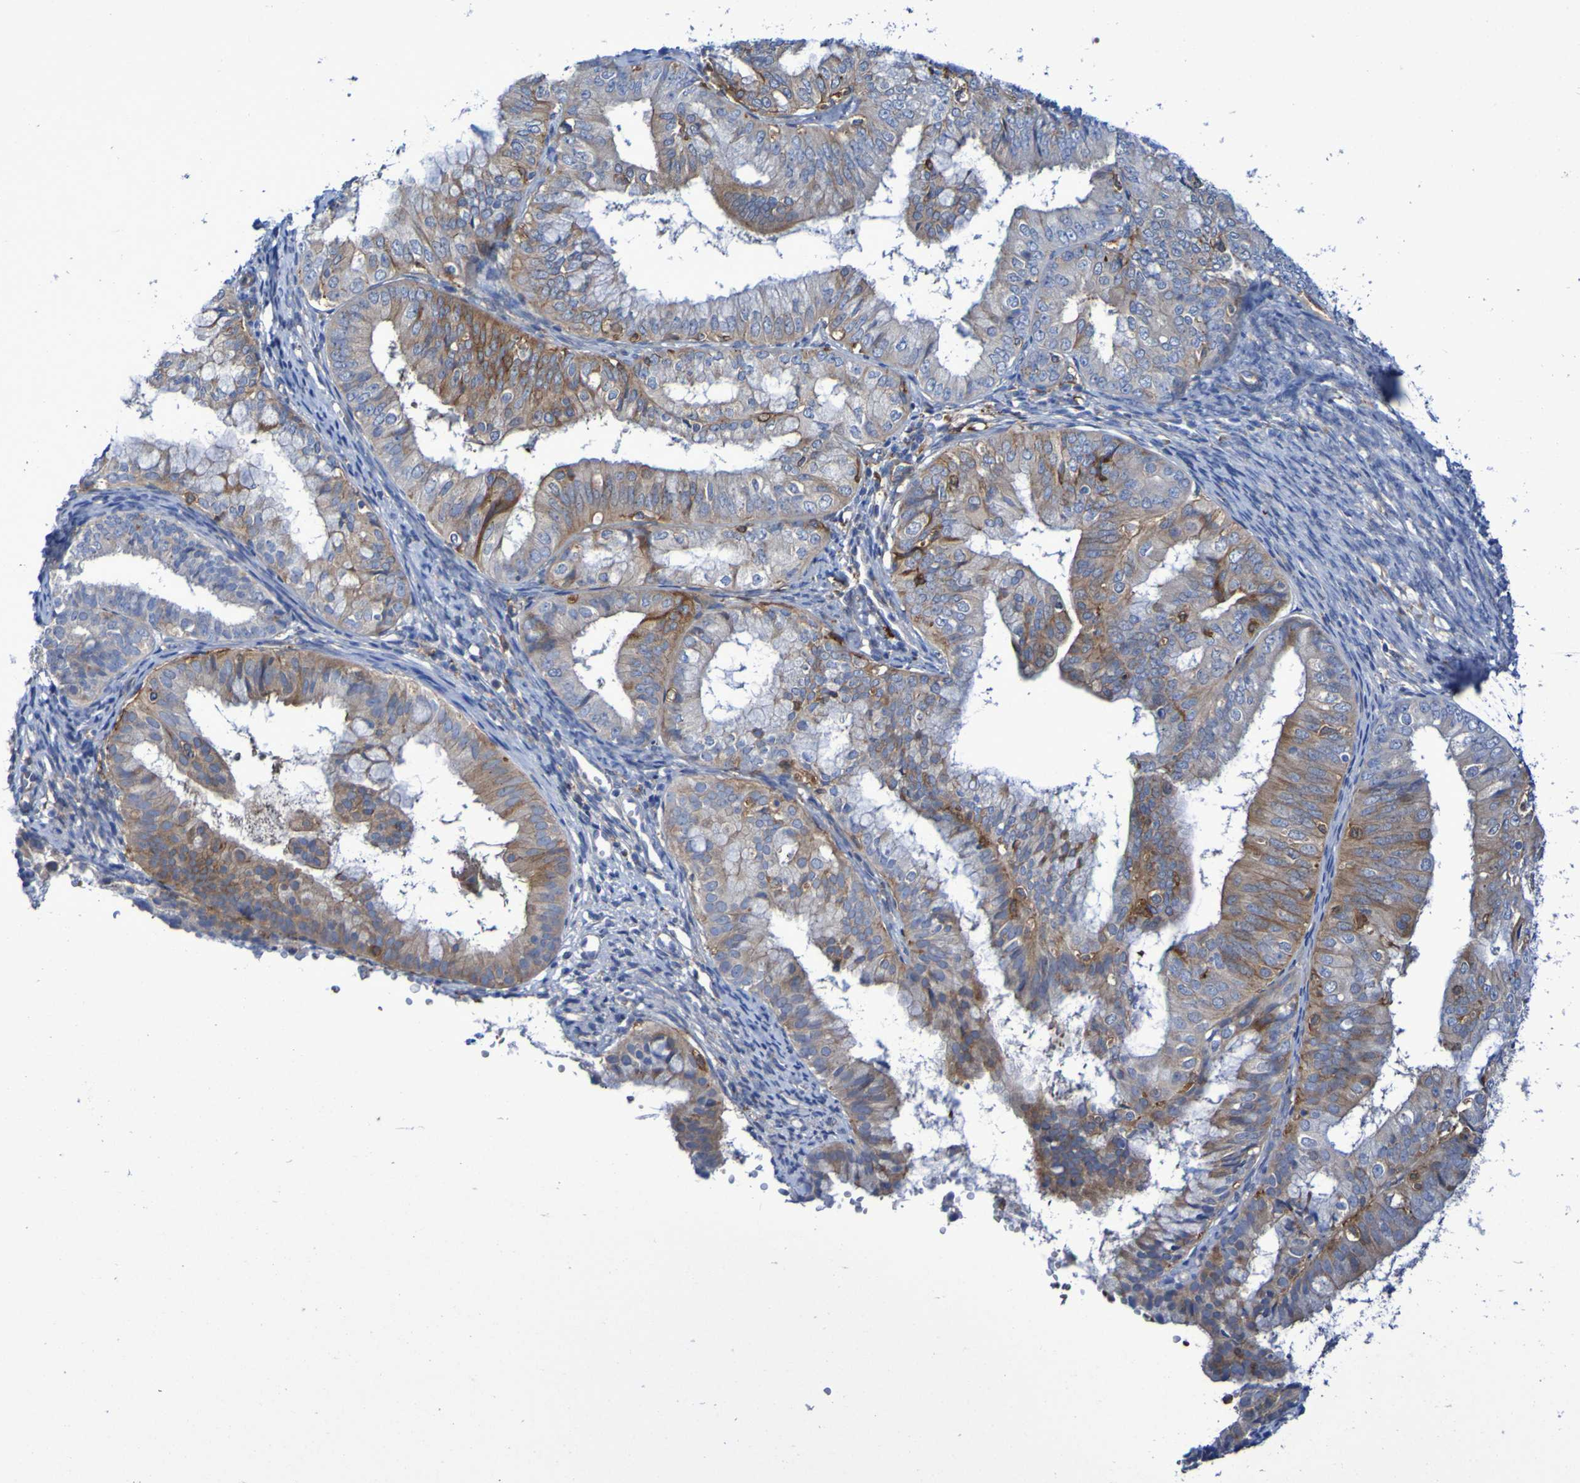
{"staining": {"intensity": "weak", "quantity": "25%-75%", "location": "cytoplasmic/membranous"}, "tissue": "endometrial cancer", "cell_type": "Tumor cells", "image_type": "cancer", "snomed": [{"axis": "morphology", "description": "Adenocarcinoma, NOS"}, {"axis": "topography", "description": "Endometrium"}], "caption": "Endometrial cancer (adenocarcinoma) stained with a brown dye demonstrates weak cytoplasmic/membranous positive expression in about 25%-75% of tumor cells.", "gene": "SCRG1", "patient": {"sex": "female", "age": 63}}